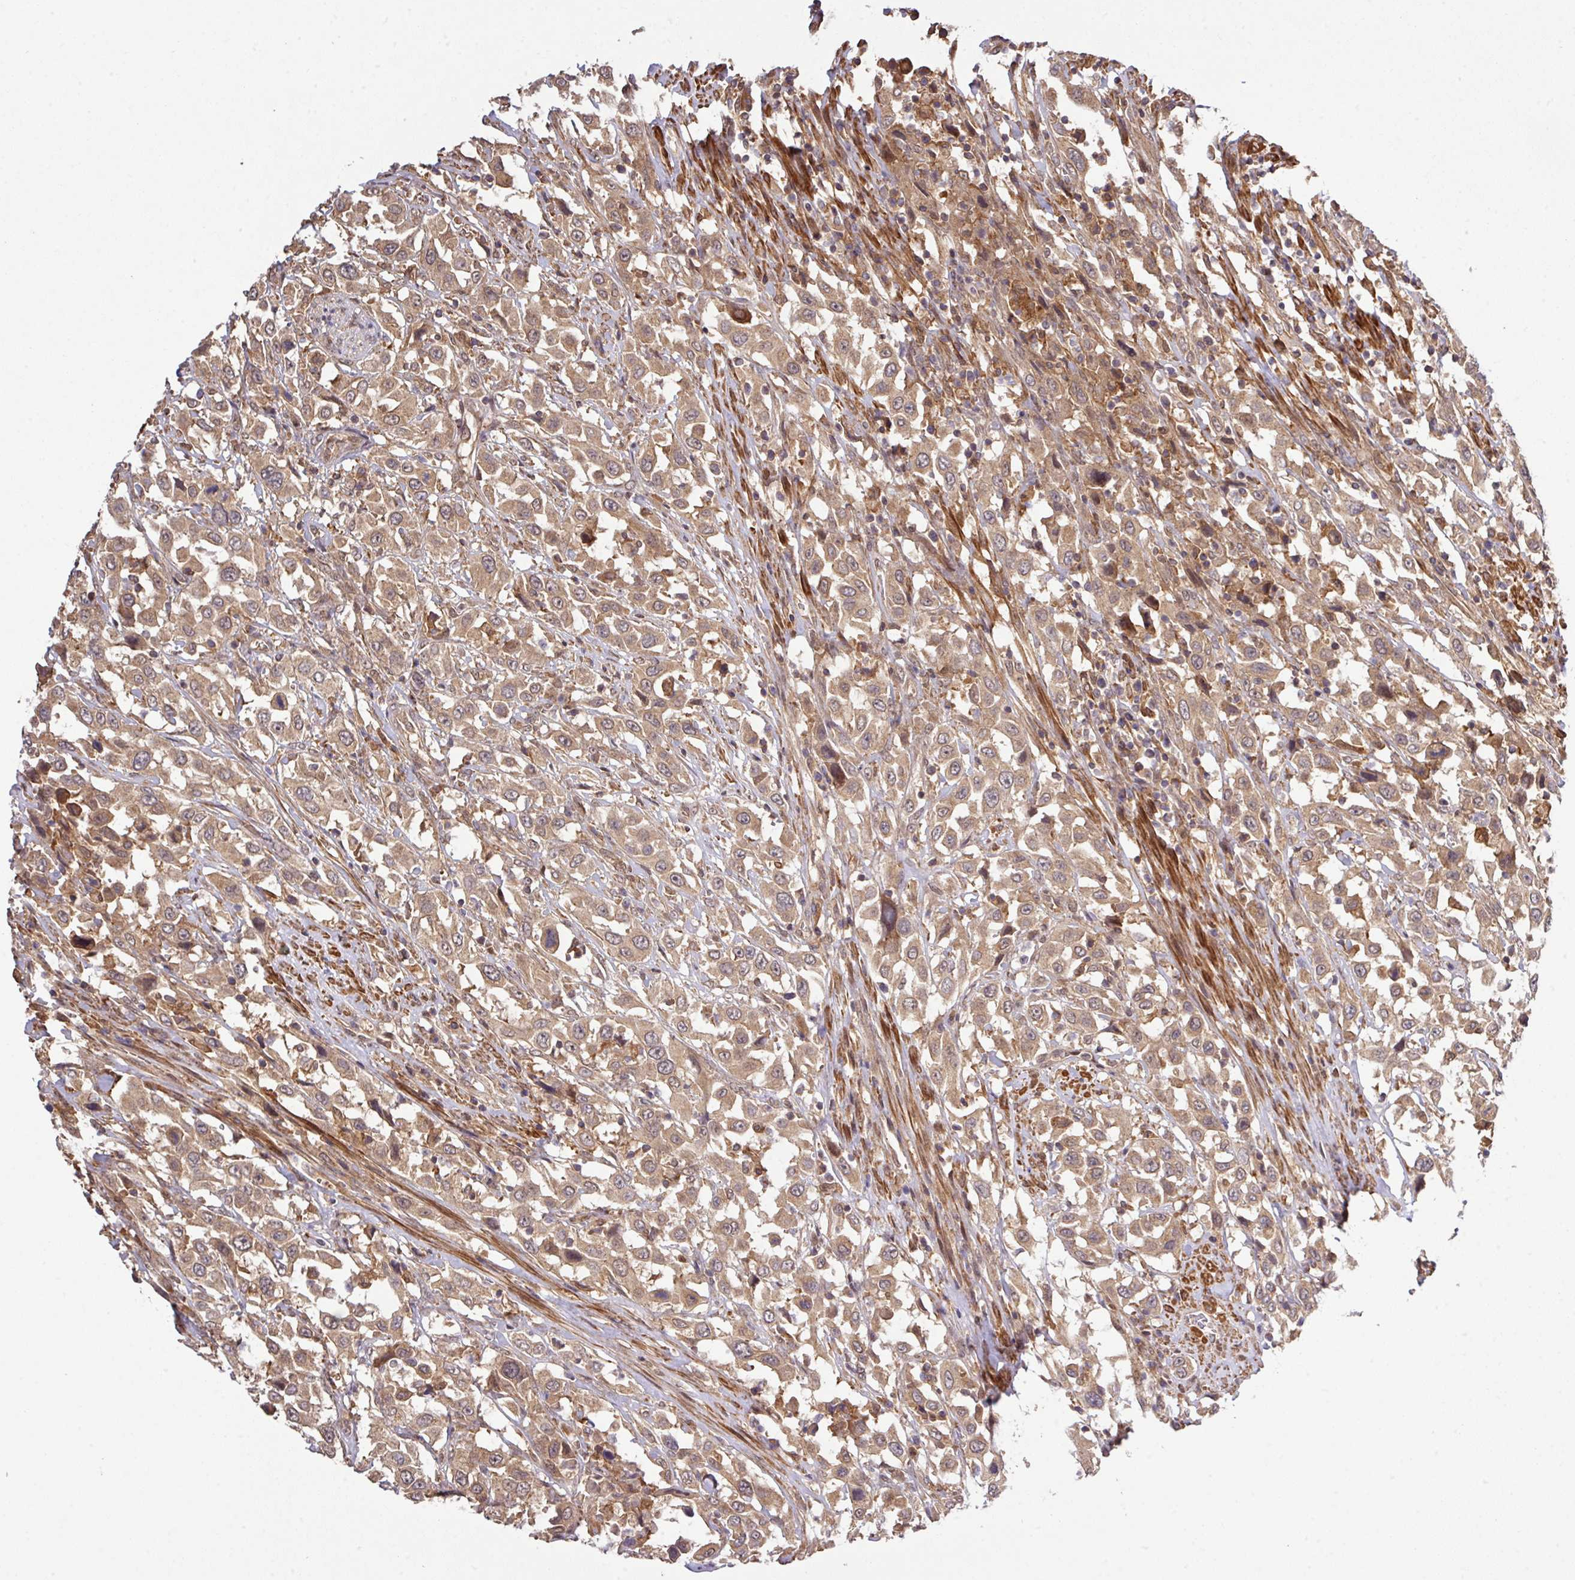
{"staining": {"intensity": "moderate", "quantity": ">75%", "location": "cytoplasmic/membranous,nuclear"}, "tissue": "urothelial cancer", "cell_type": "Tumor cells", "image_type": "cancer", "snomed": [{"axis": "morphology", "description": "Urothelial carcinoma, High grade"}, {"axis": "topography", "description": "Urinary bladder"}], "caption": "IHC image of neoplastic tissue: urothelial cancer stained using immunohistochemistry (IHC) demonstrates medium levels of moderate protein expression localized specifically in the cytoplasmic/membranous and nuclear of tumor cells, appearing as a cytoplasmic/membranous and nuclear brown color.", "gene": "ARPIN", "patient": {"sex": "male", "age": 61}}